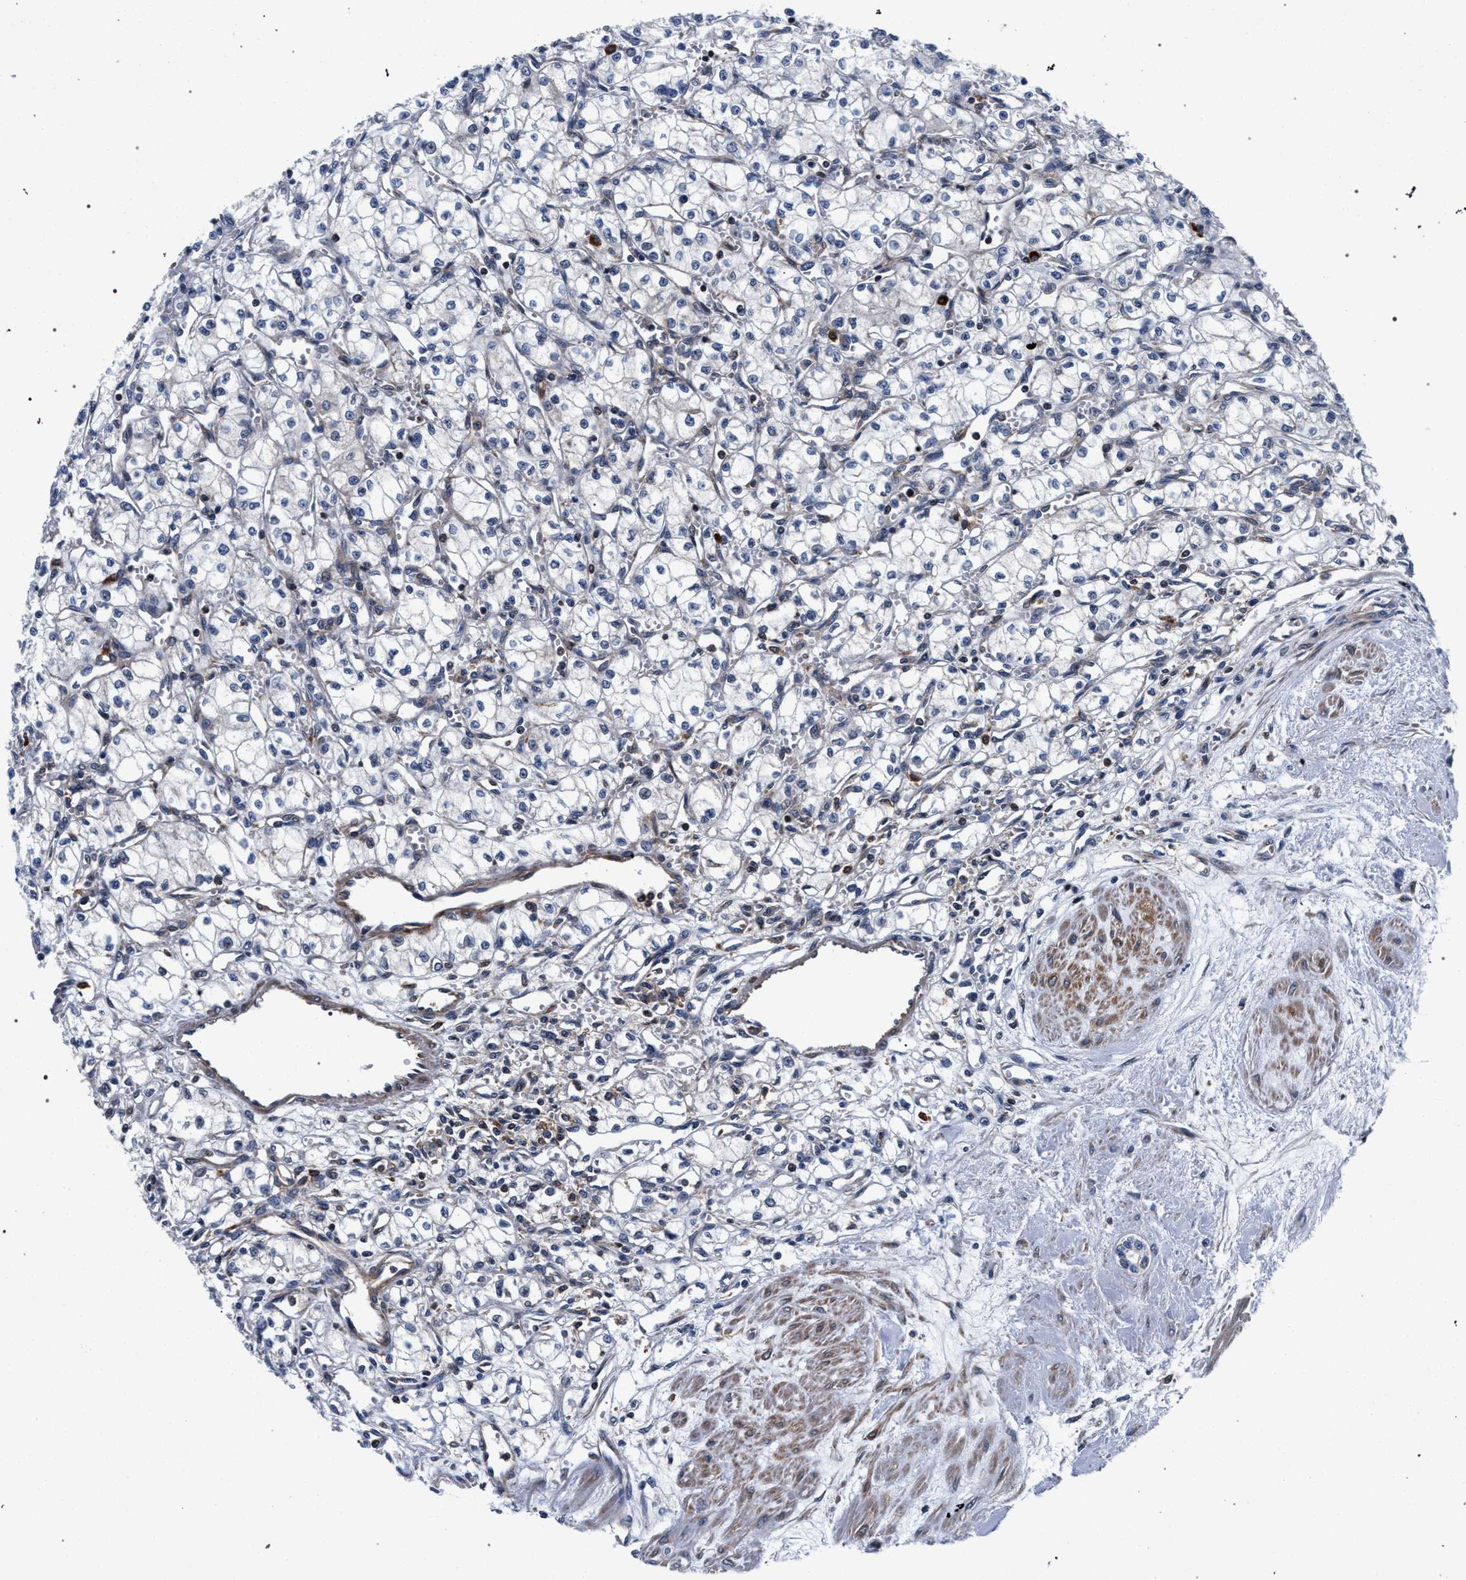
{"staining": {"intensity": "negative", "quantity": "none", "location": "none"}, "tissue": "renal cancer", "cell_type": "Tumor cells", "image_type": "cancer", "snomed": [{"axis": "morphology", "description": "Normal tissue, NOS"}, {"axis": "morphology", "description": "Adenocarcinoma, NOS"}, {"axis": "topography", "description": "Kidney"}], "caption": "IHC image of human renal adenocarcinoma stained for a protein (brown), which reveals no staining in tumor cells.", "gene": "LASP1", "patient": {"sex": "male", "age": 59}}